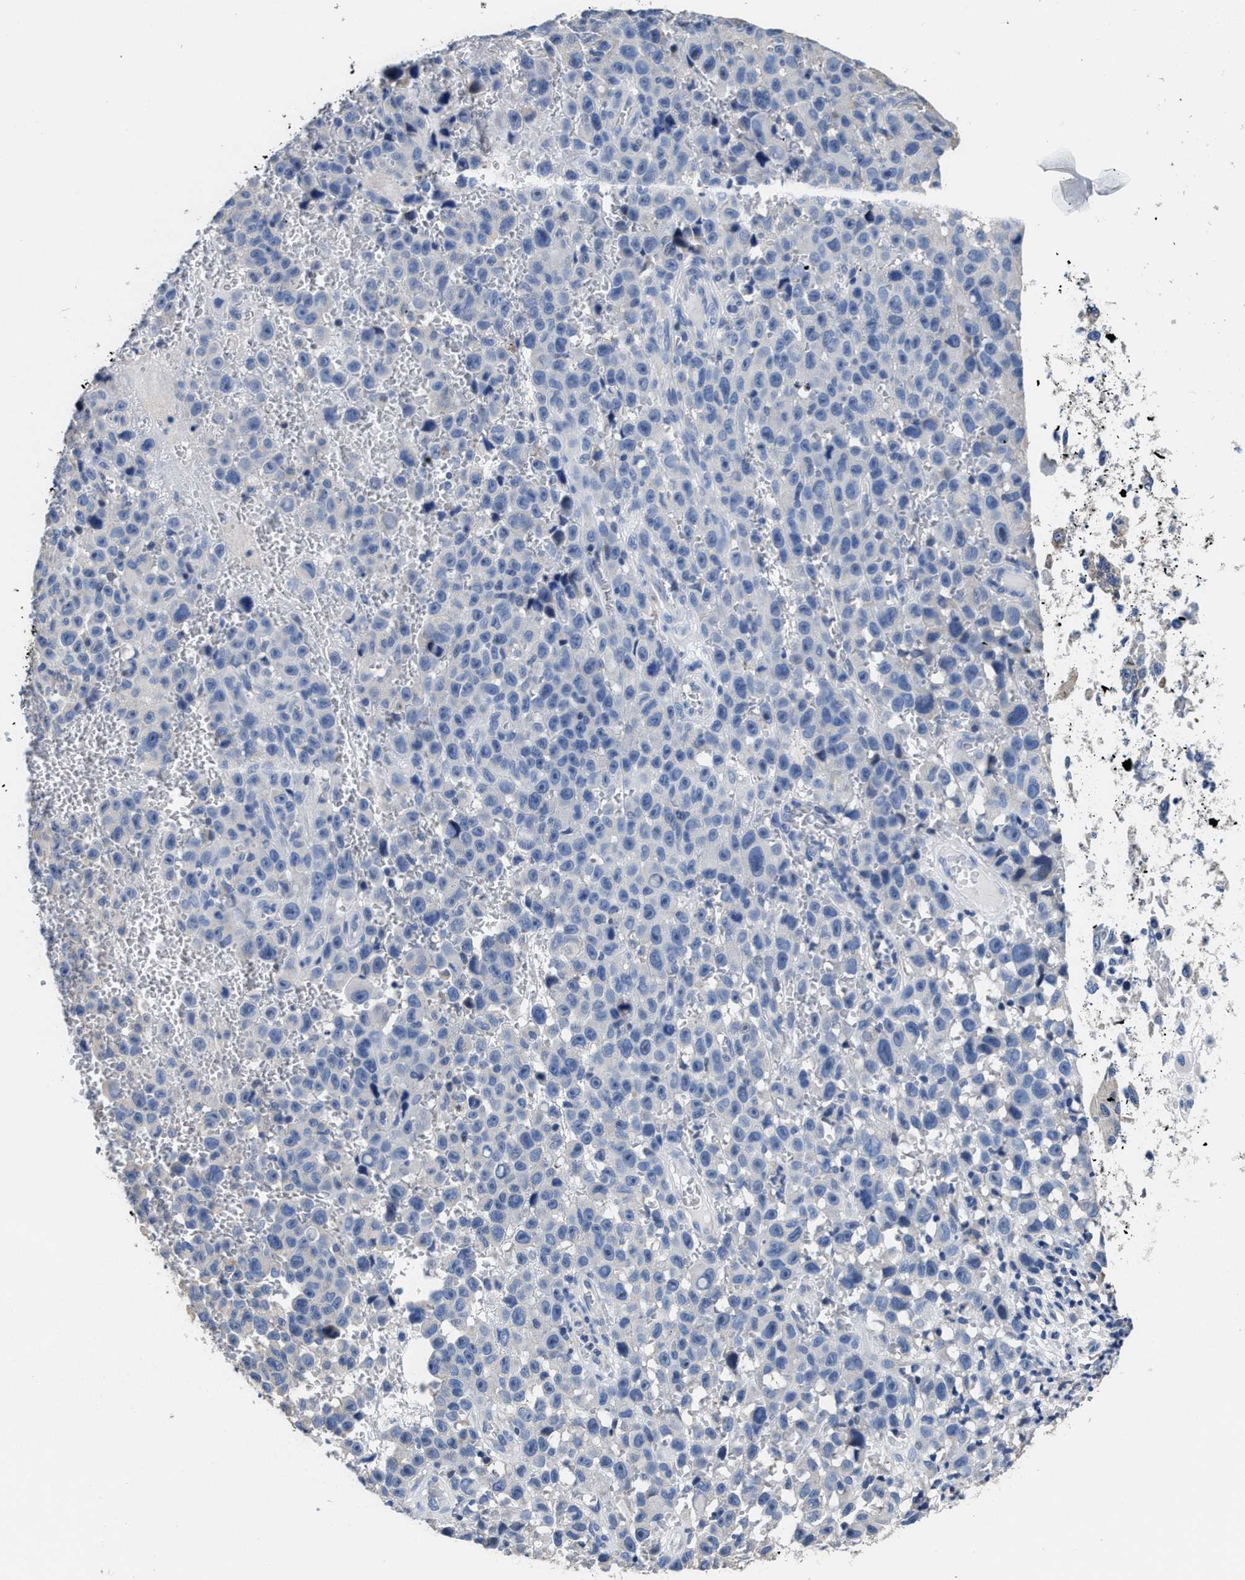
{"staining": {"intensity": "negative", "quantity": "none", "location": "none"}, "tissue": "skin cancer", "cell_type": "Tumor cells", "image_type": "cancer", "snomed": [{"axis": "morphology", "description": "Squamous cell carcinoma, NOS"}, {"axis": "topography", "description": "Skin"}], "caption": "Immunohistochemical staining of human skin cancer reveals no significant expression in tumor cells.", "gene": "HOOK1", "patient": {"sex": "female", "age": 44}}